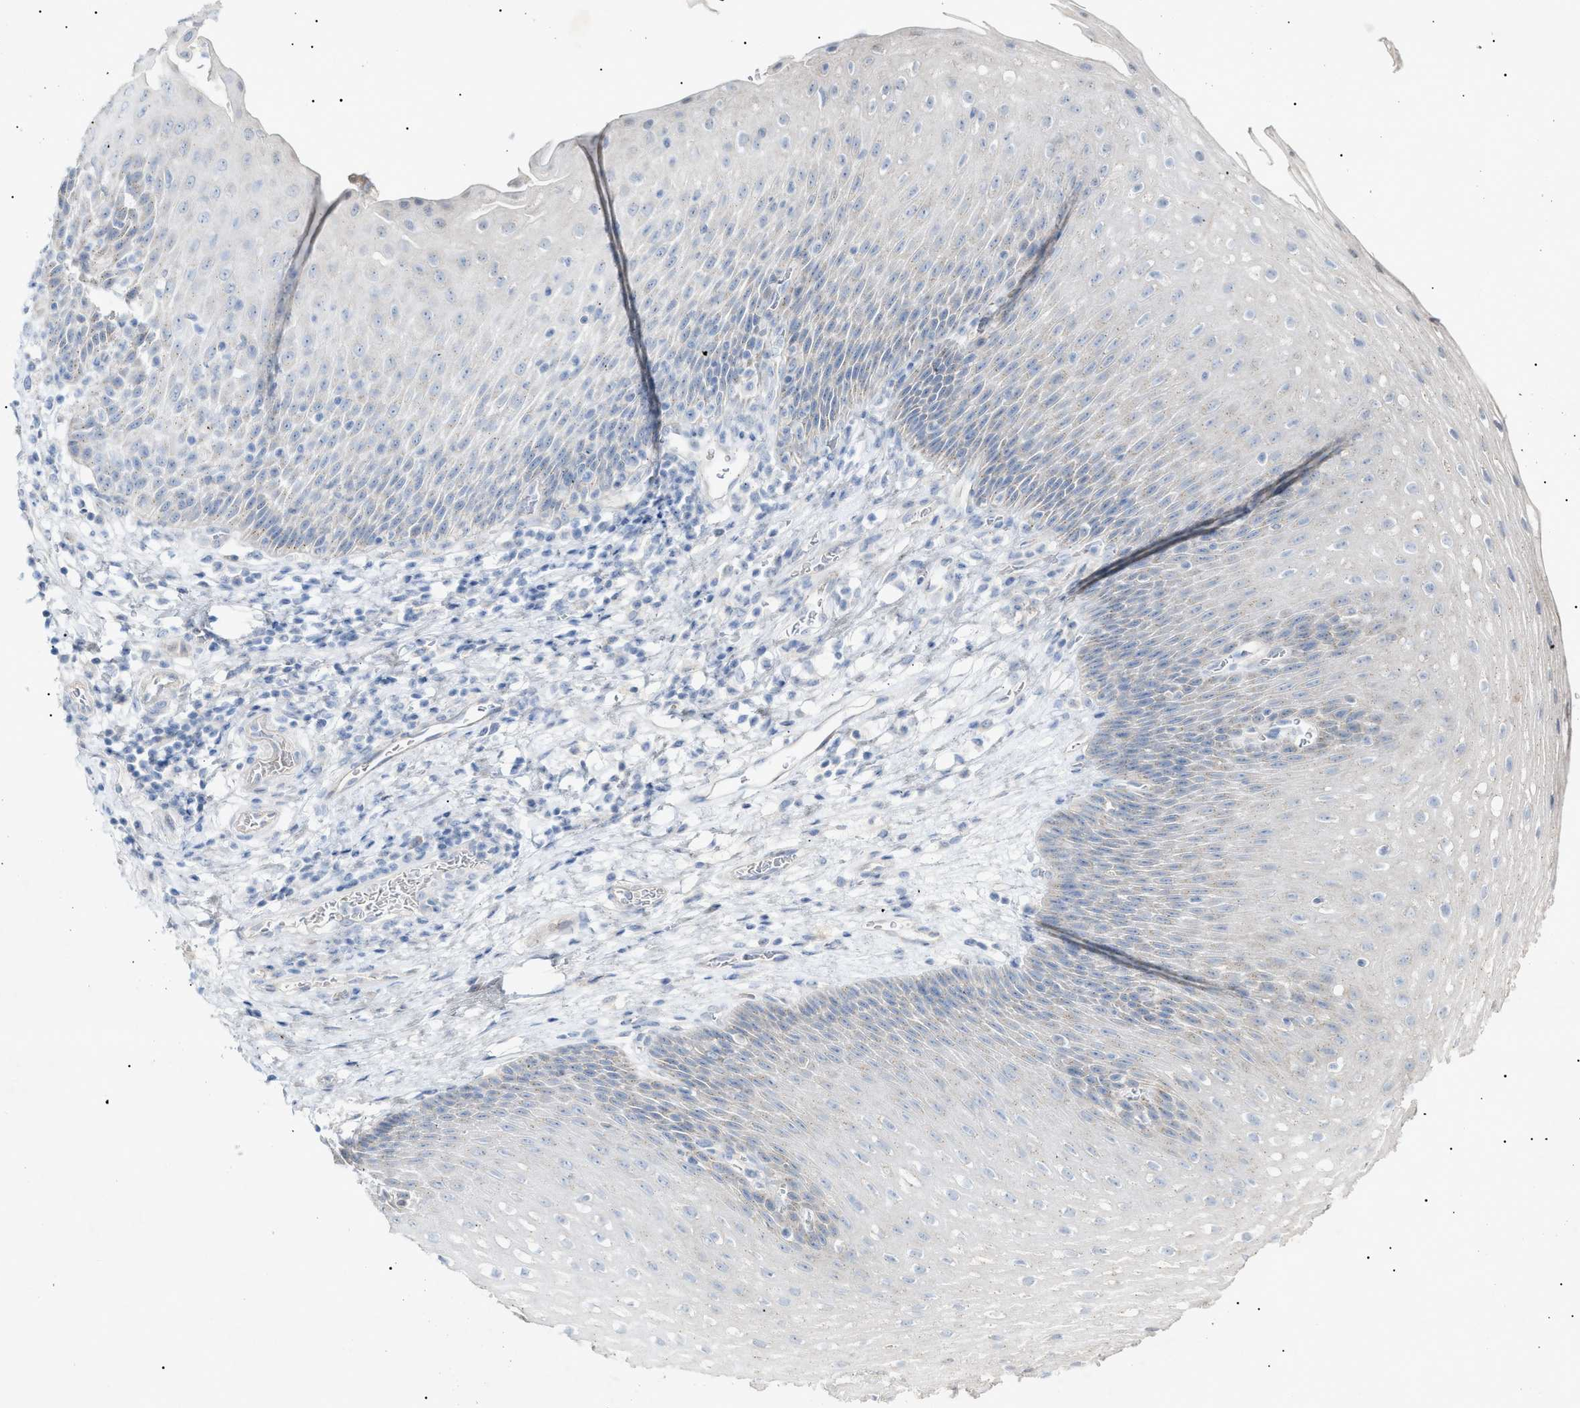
{"staining": {"intensity": "negative", "quantity": "none", "location": "none"}, "tissue": "esophagus", "cell_type": "Squamous epithelial cells", "image_type": "normal", "snomed": [{"axis": "morphology", "description": "Normal tissue, NOS"}, {"axis": "topography", "description": "Esophagus"}], "caption": "High power microscopy image of an IHC image of benign esophagus, revealing no significant expression in squamous epithelial cells. The staining is performed using DAB brown chromogen with nuclei counter-stained in using hematoxylin.", "gene": "SLC25A31", "patient": {"sex": "male", "age": 48}}